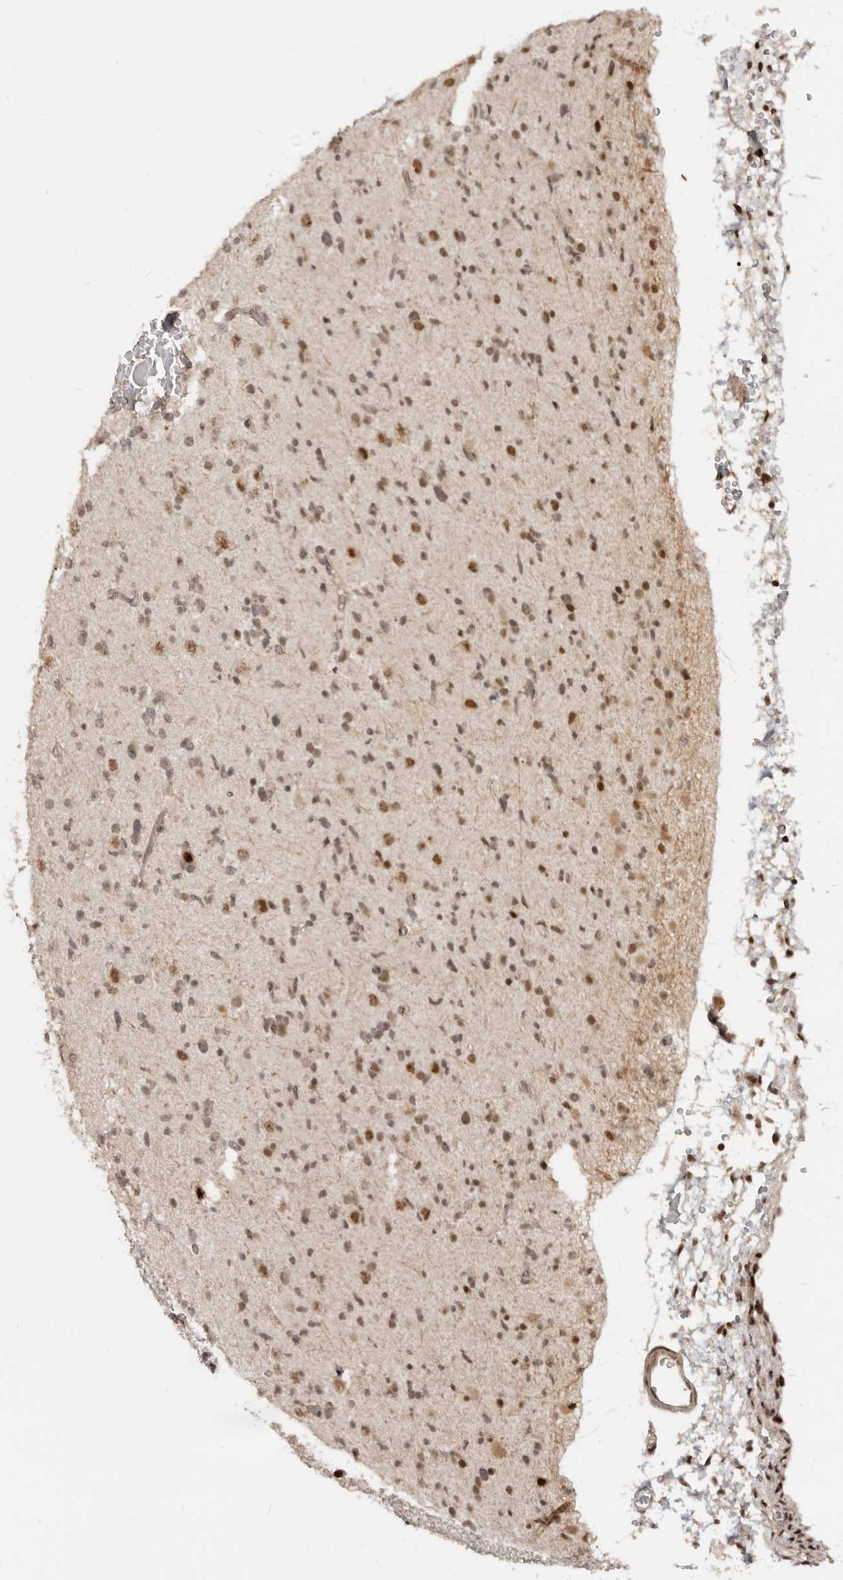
{"staining": {"intensity": "moderate", "quantity": "25%-75%", "location": "cytoplasmic/membranous,nuclear"}, "tissue": "glioma", "cell_type": "Tumor cells", "image_type": "cancer", "snomed": [{"axis": "morphology", "description": "Glioma, malignant, Low grade"}, {"axis": "topography", "description": "Brain"}], "caption": "Glioma was stained to show a protein in brown. There is medium levels of moderate cytoplasmic/membranous and nuclear expression in about 25%-75% of tumor cells.", "gene": "GPBP1L1", "patient": {"sex": "female", "age": 22}}